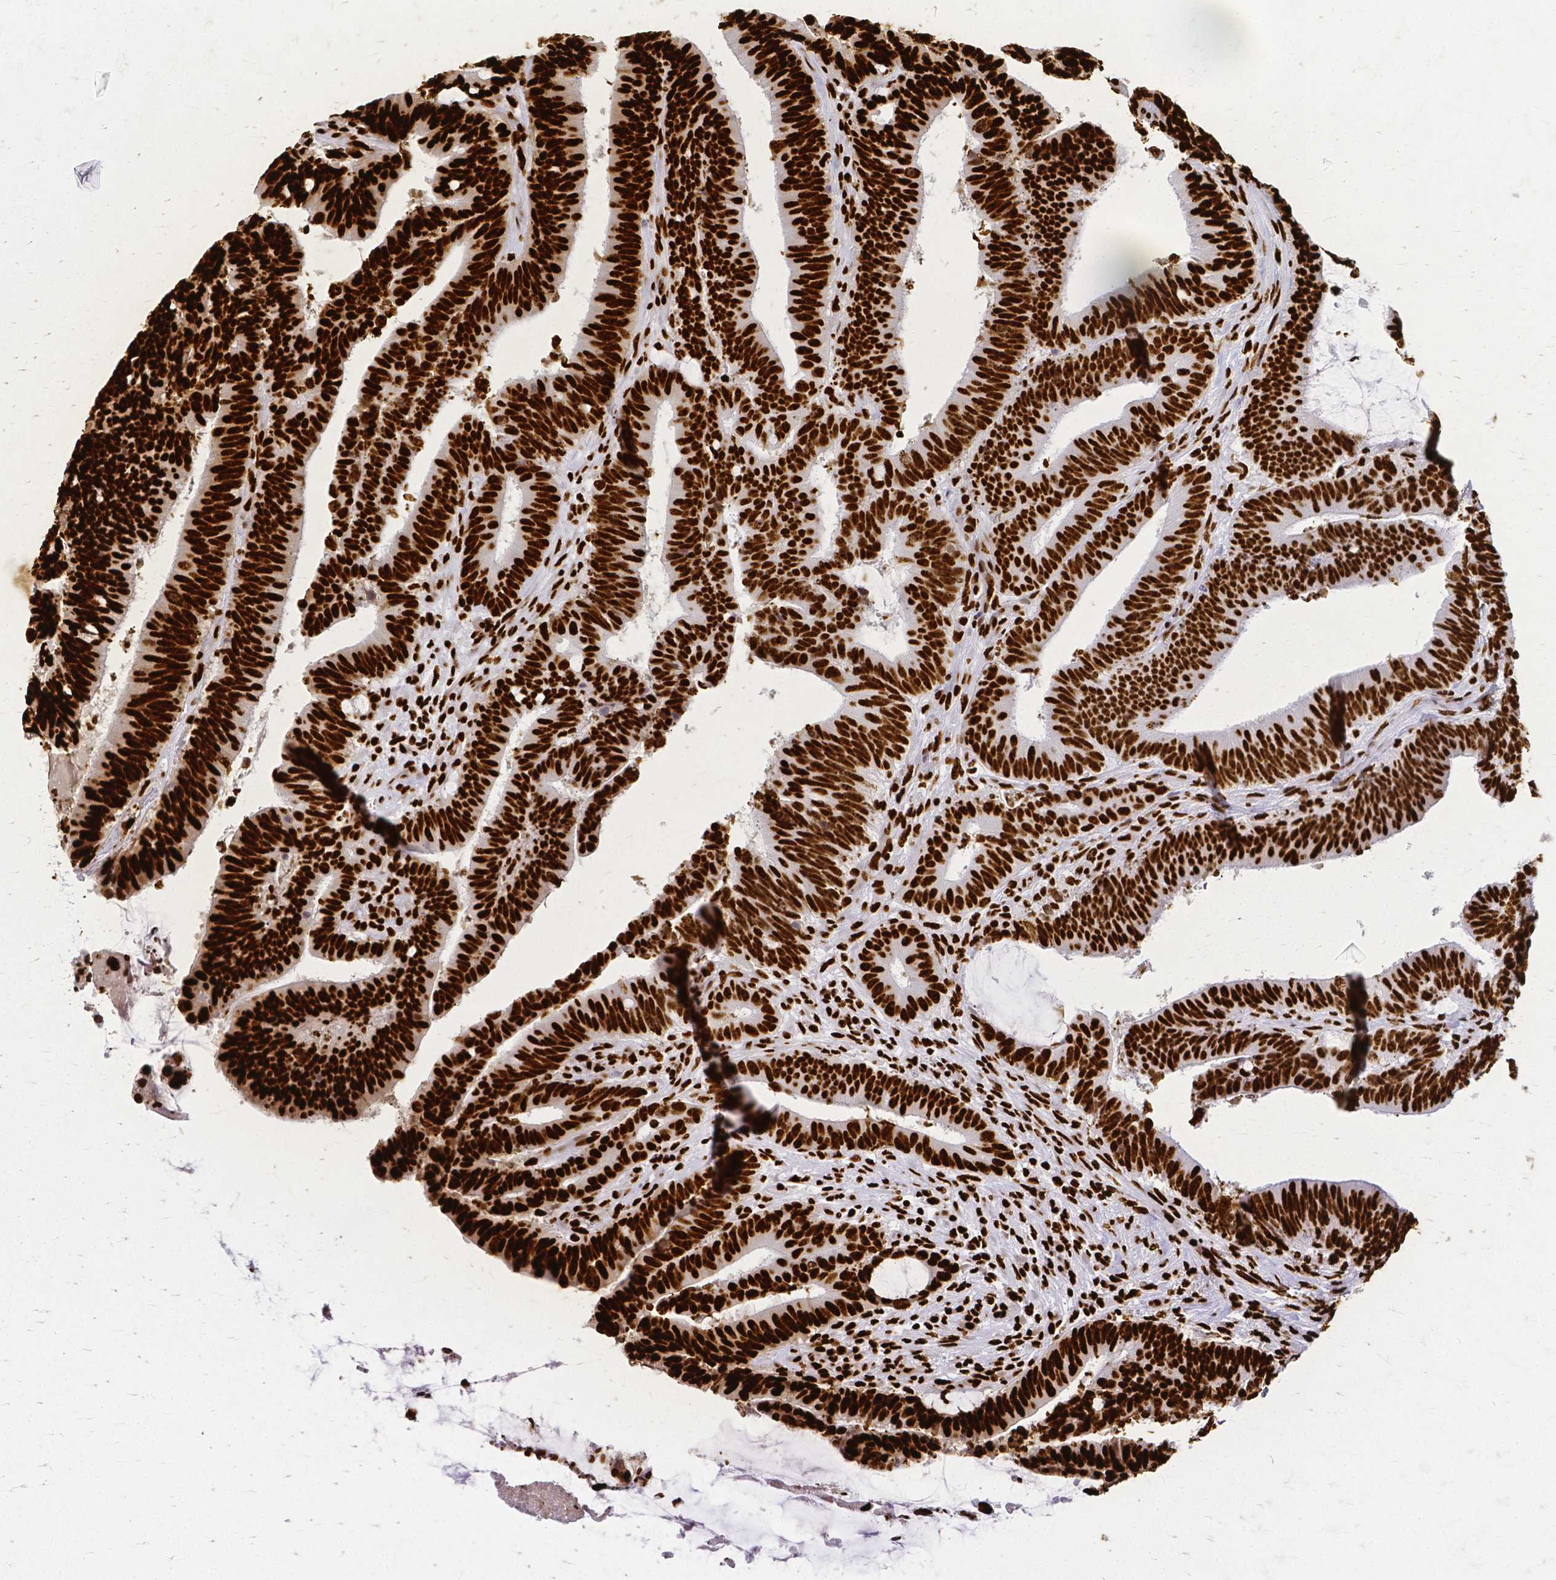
{"staining": {"intensity": "strong", "quantity": ">75%", "location": "nuclear"}, "tissue": "colorectal cancer", "cell_type": "Tumor cells", "image_type": "cancer", "snomed": [{"axis": "morphology", "description": "Adenocarcinoma, NOS"}, {"axis": "topography", "description": "Colon"}], "caption": "A histopathology image of human adenocarcinoma (colorectal) stained for a protein reveals strong nuclear brown staining in tumor cells.", "gene": "SFPQ", "patient": {"sex": "female", "age": 43}}